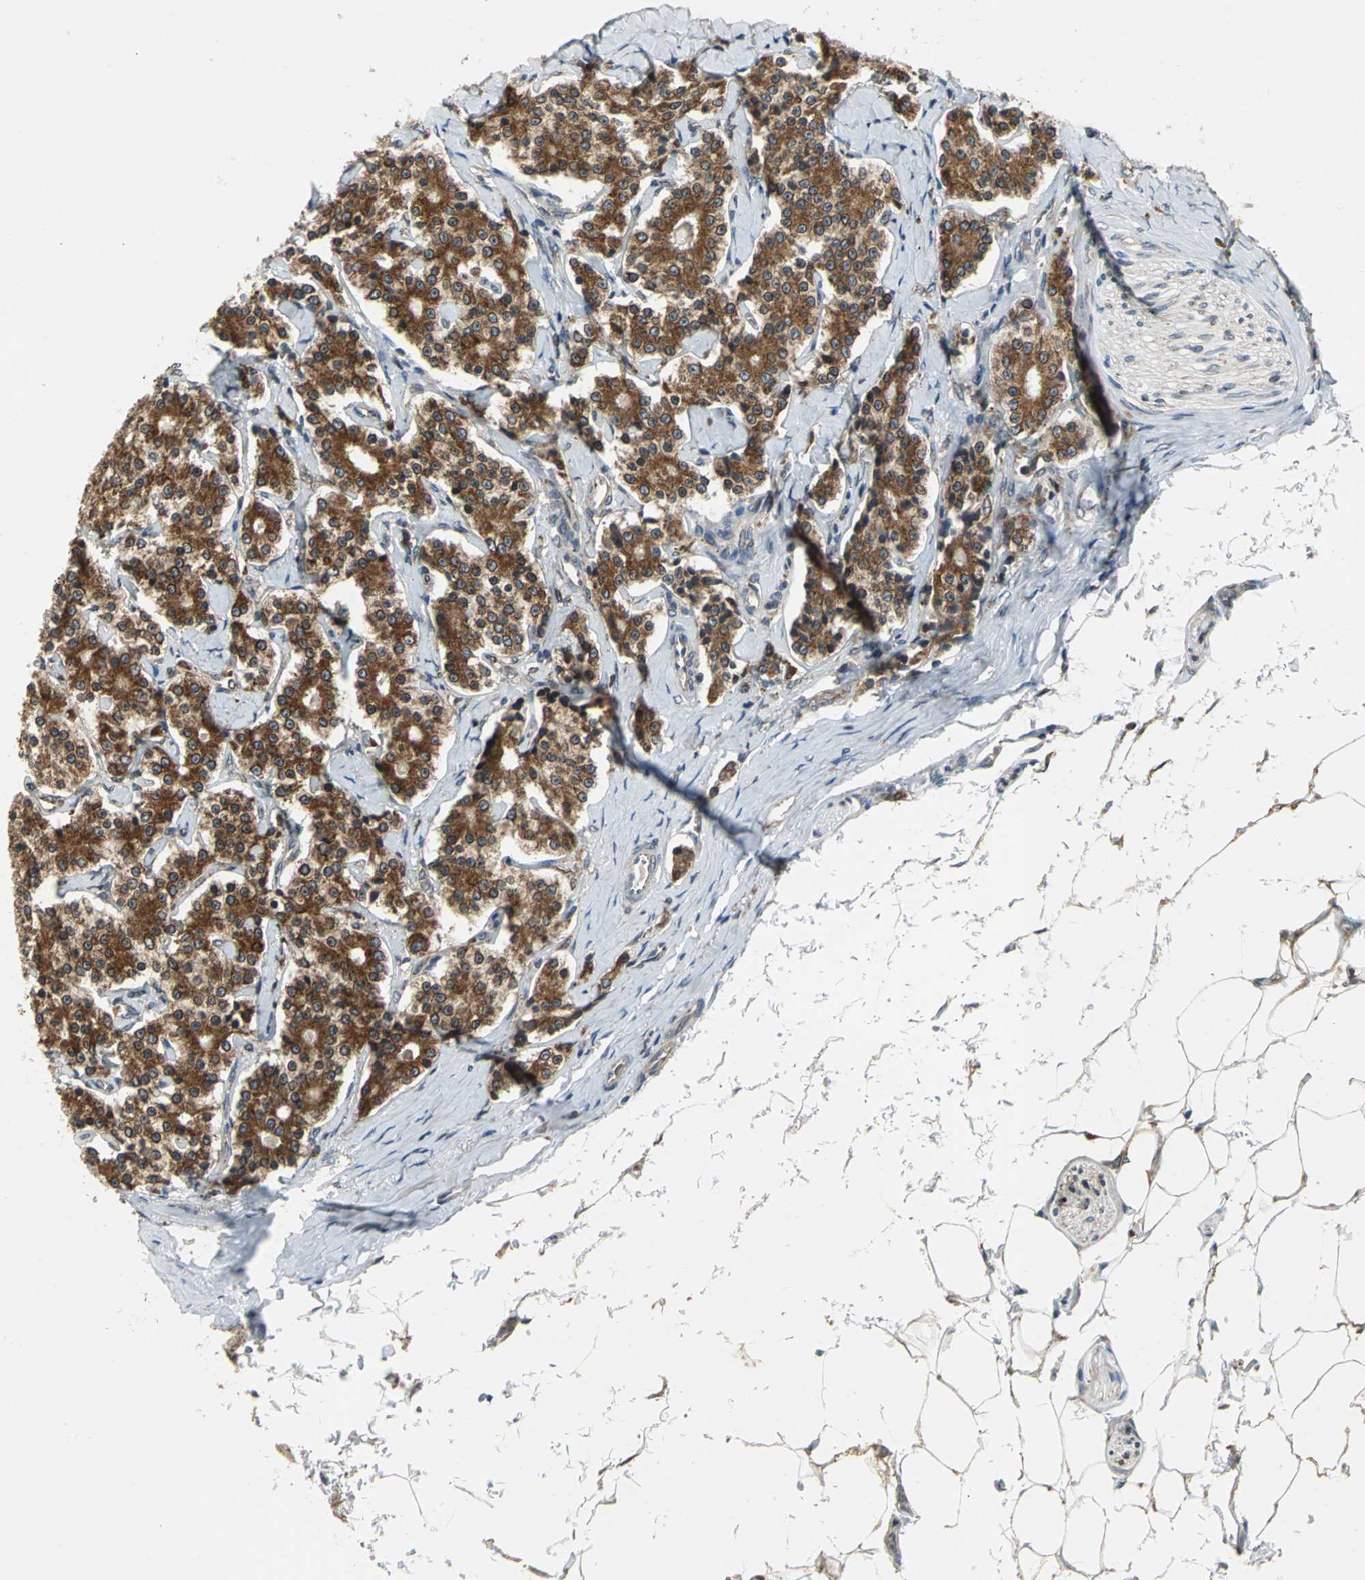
{"staining": {"intensity": "strong", "quantity": ">75%", "location": "cytoplasmic/membranous"}, "tissue": "carcinoid", "cell_type": "Tumor cells", "image_type": "cancer", "snomed": [{"axis": "morphology", "description": "Carcinoid, malignant, NOS"}, {"axis": "topography", "description": "Colon"}], "caption": "Human carcinoid stained with a brown dye reveals strong cytoplasmic/membranous positive expression in approximately >75% of tumor cells.", "gene": "SYVN1", "patient": {"sex": "female", "age": 61}}